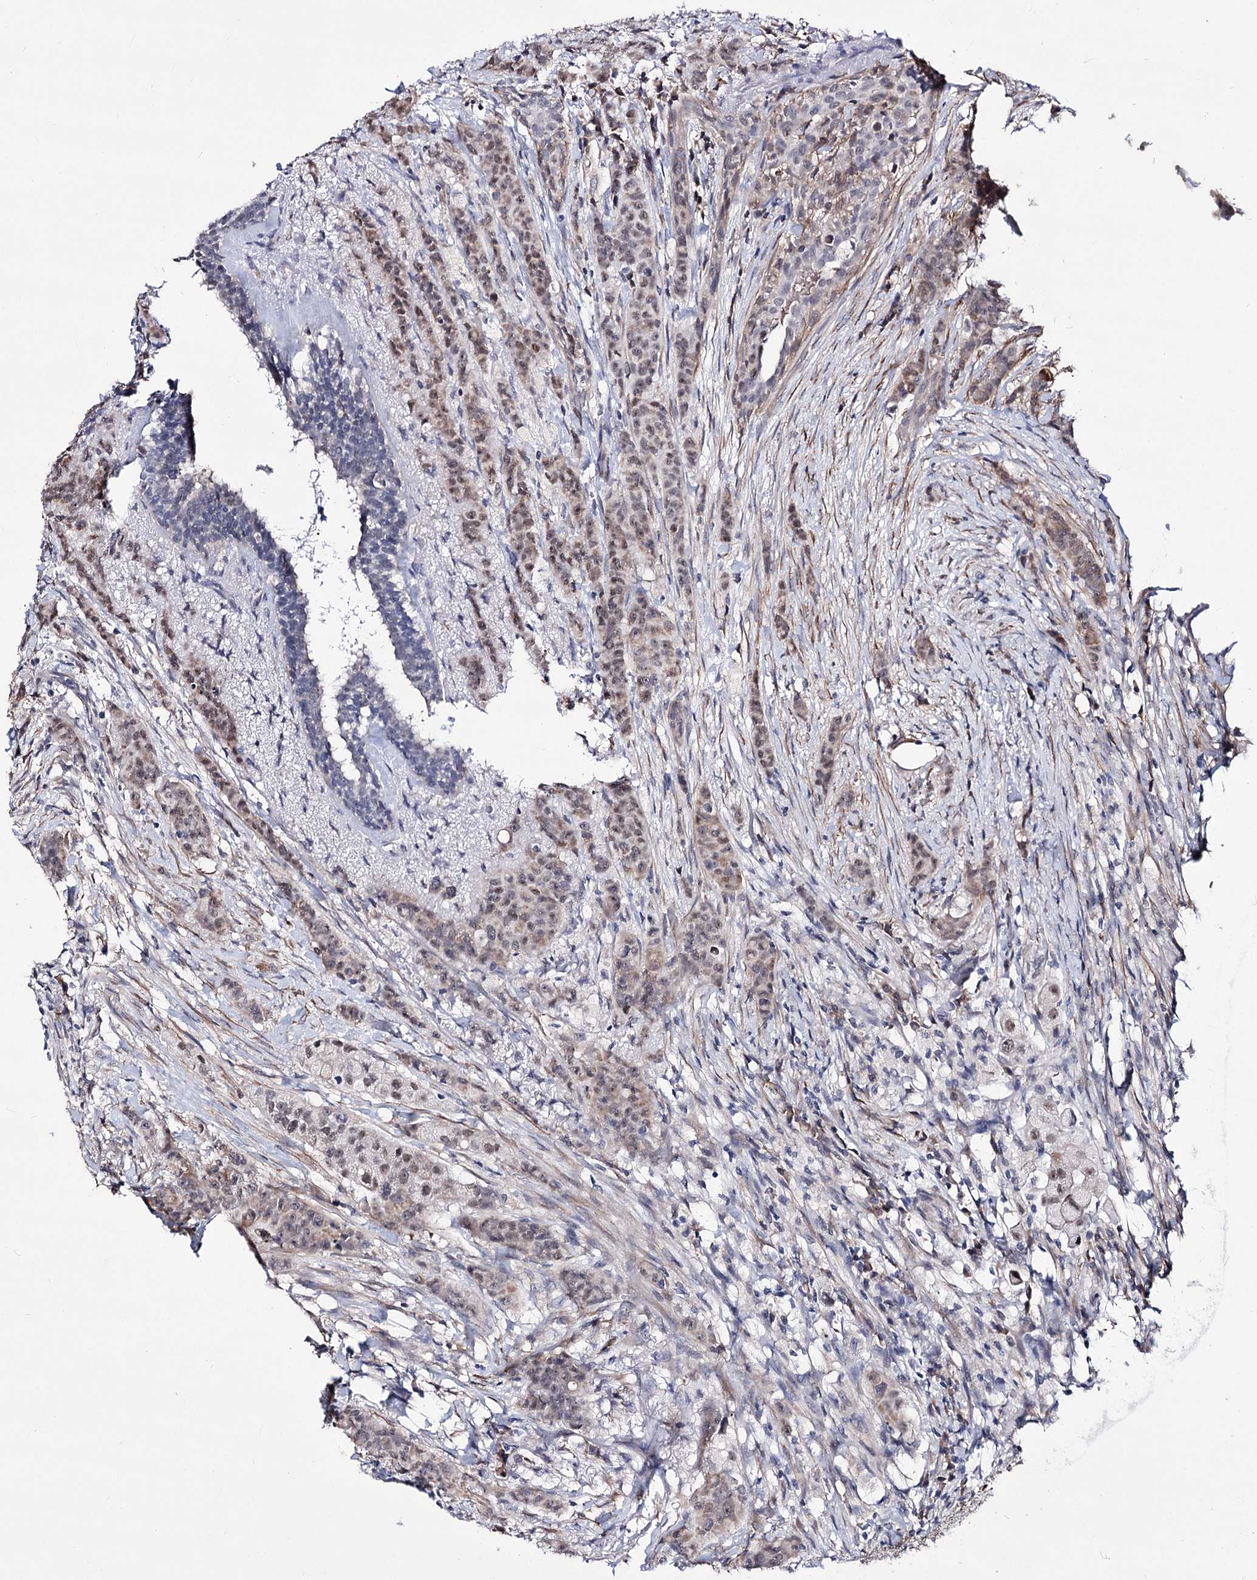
{"staining": {"intensity": "weak", "quantity": "25%-75%", "location": "nuclear"}, "tissue": "breast cancer", "cell_type": "Tumor cells", "image_type": "cancer", "snomed": [{"axis": "morphology", "description": "Duct carcinoma"}, {"axis": "topography", "description": "Breast"}], "caption": "This histopathology image shows immunohistochemistry (IHC) staining of breast infiltrating ductal carcinoma, with low weak nuclear expression in approximately 25%-75% of tumor cells.", "gene": "PPRC1", "patient": {"sex": "female", "age": 40}}